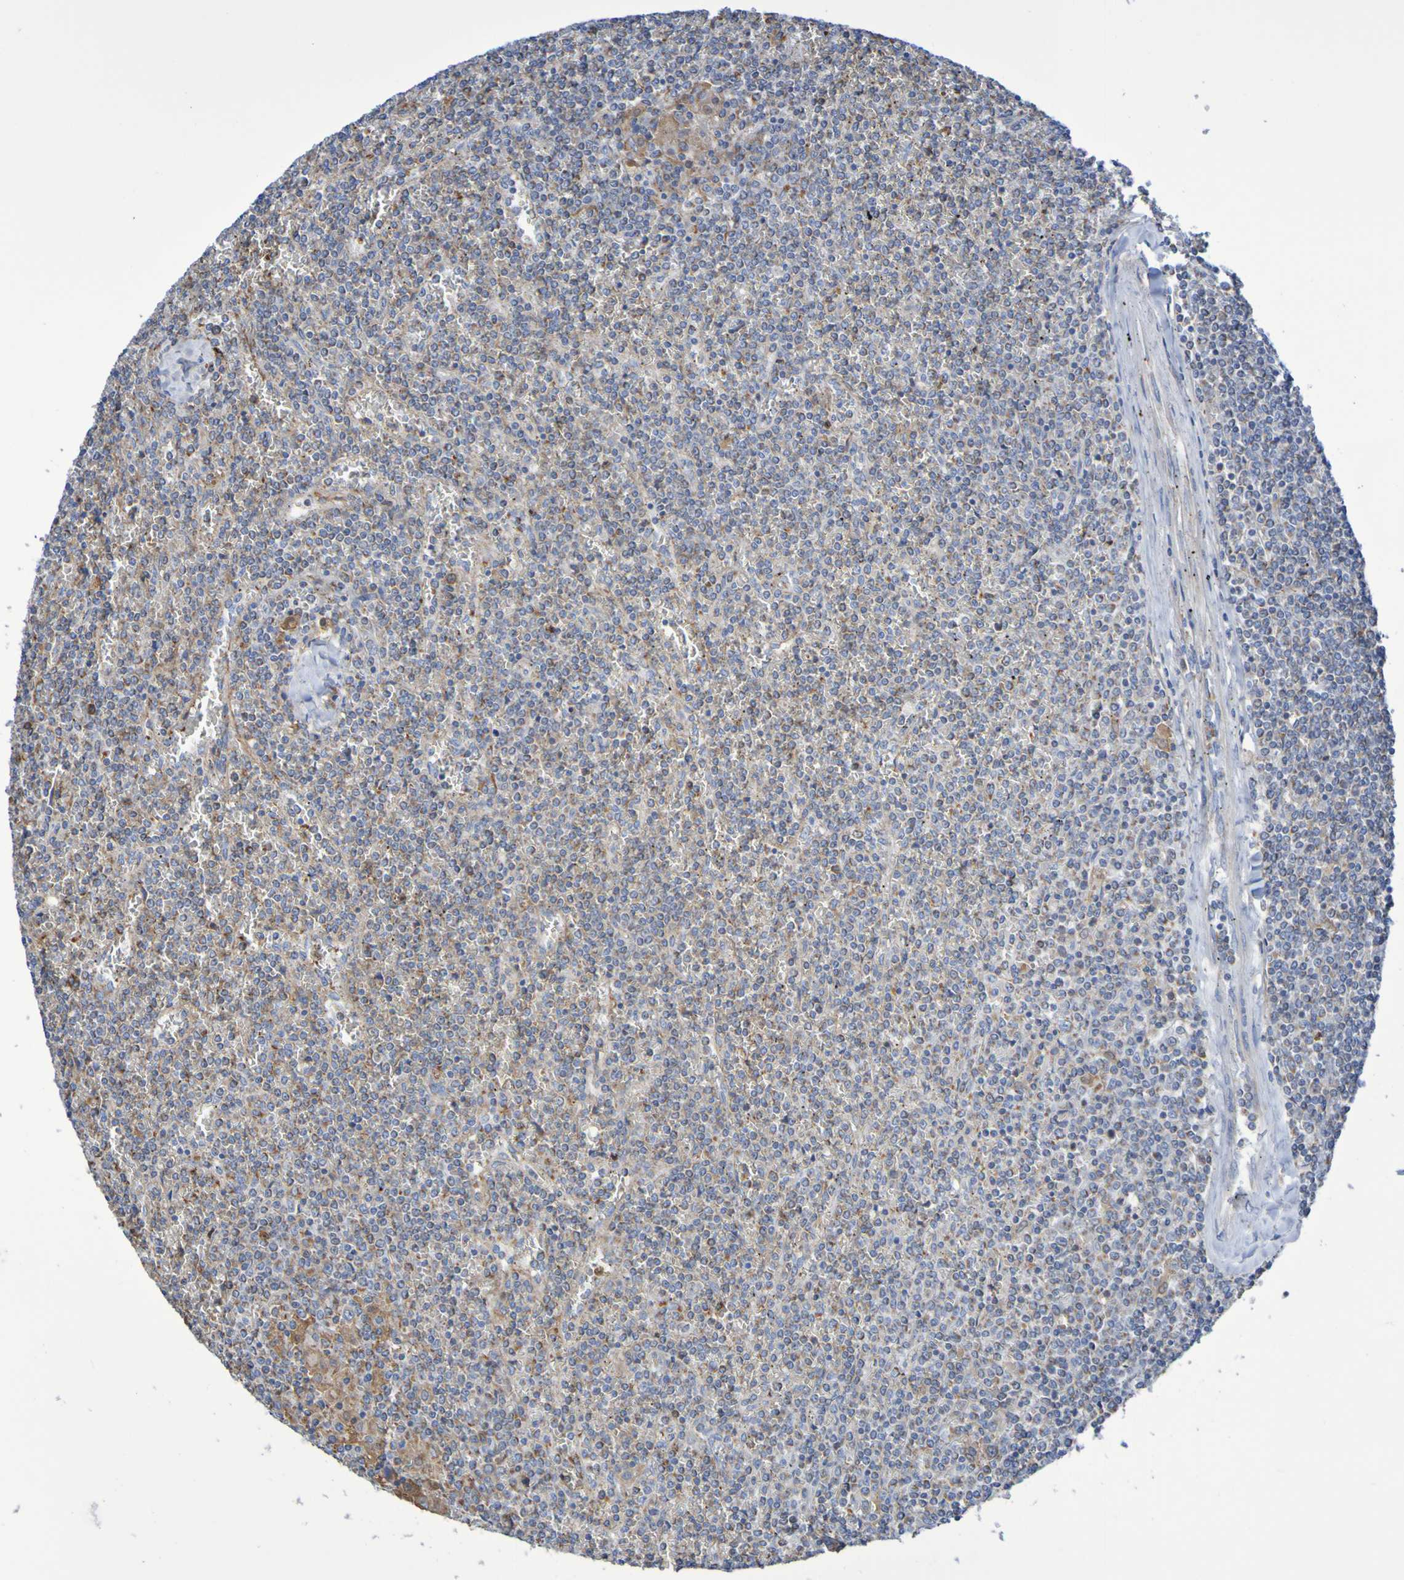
{"staining": {"intensity": "weak", "quantity": ">75%", "location": "cytoplasmic/membranous"}, "tissue": "lymphoma", "cell_type": "Tumor cells", "image_type": "cancer", "snomed": [{"axis": "morphology", "description": "Malignant lymphoma, non-Hodgkin's type, Low grade"}, {"axis": "topography", "description": "Spleen"}], "caption": "Human lymphoma stained with a brown dye shows weak cytoplasmic/membranous positive staining in about >75% of tumor cells.", "gene": "CNTN2", "patient": {"sex": "female", "age": 19}}